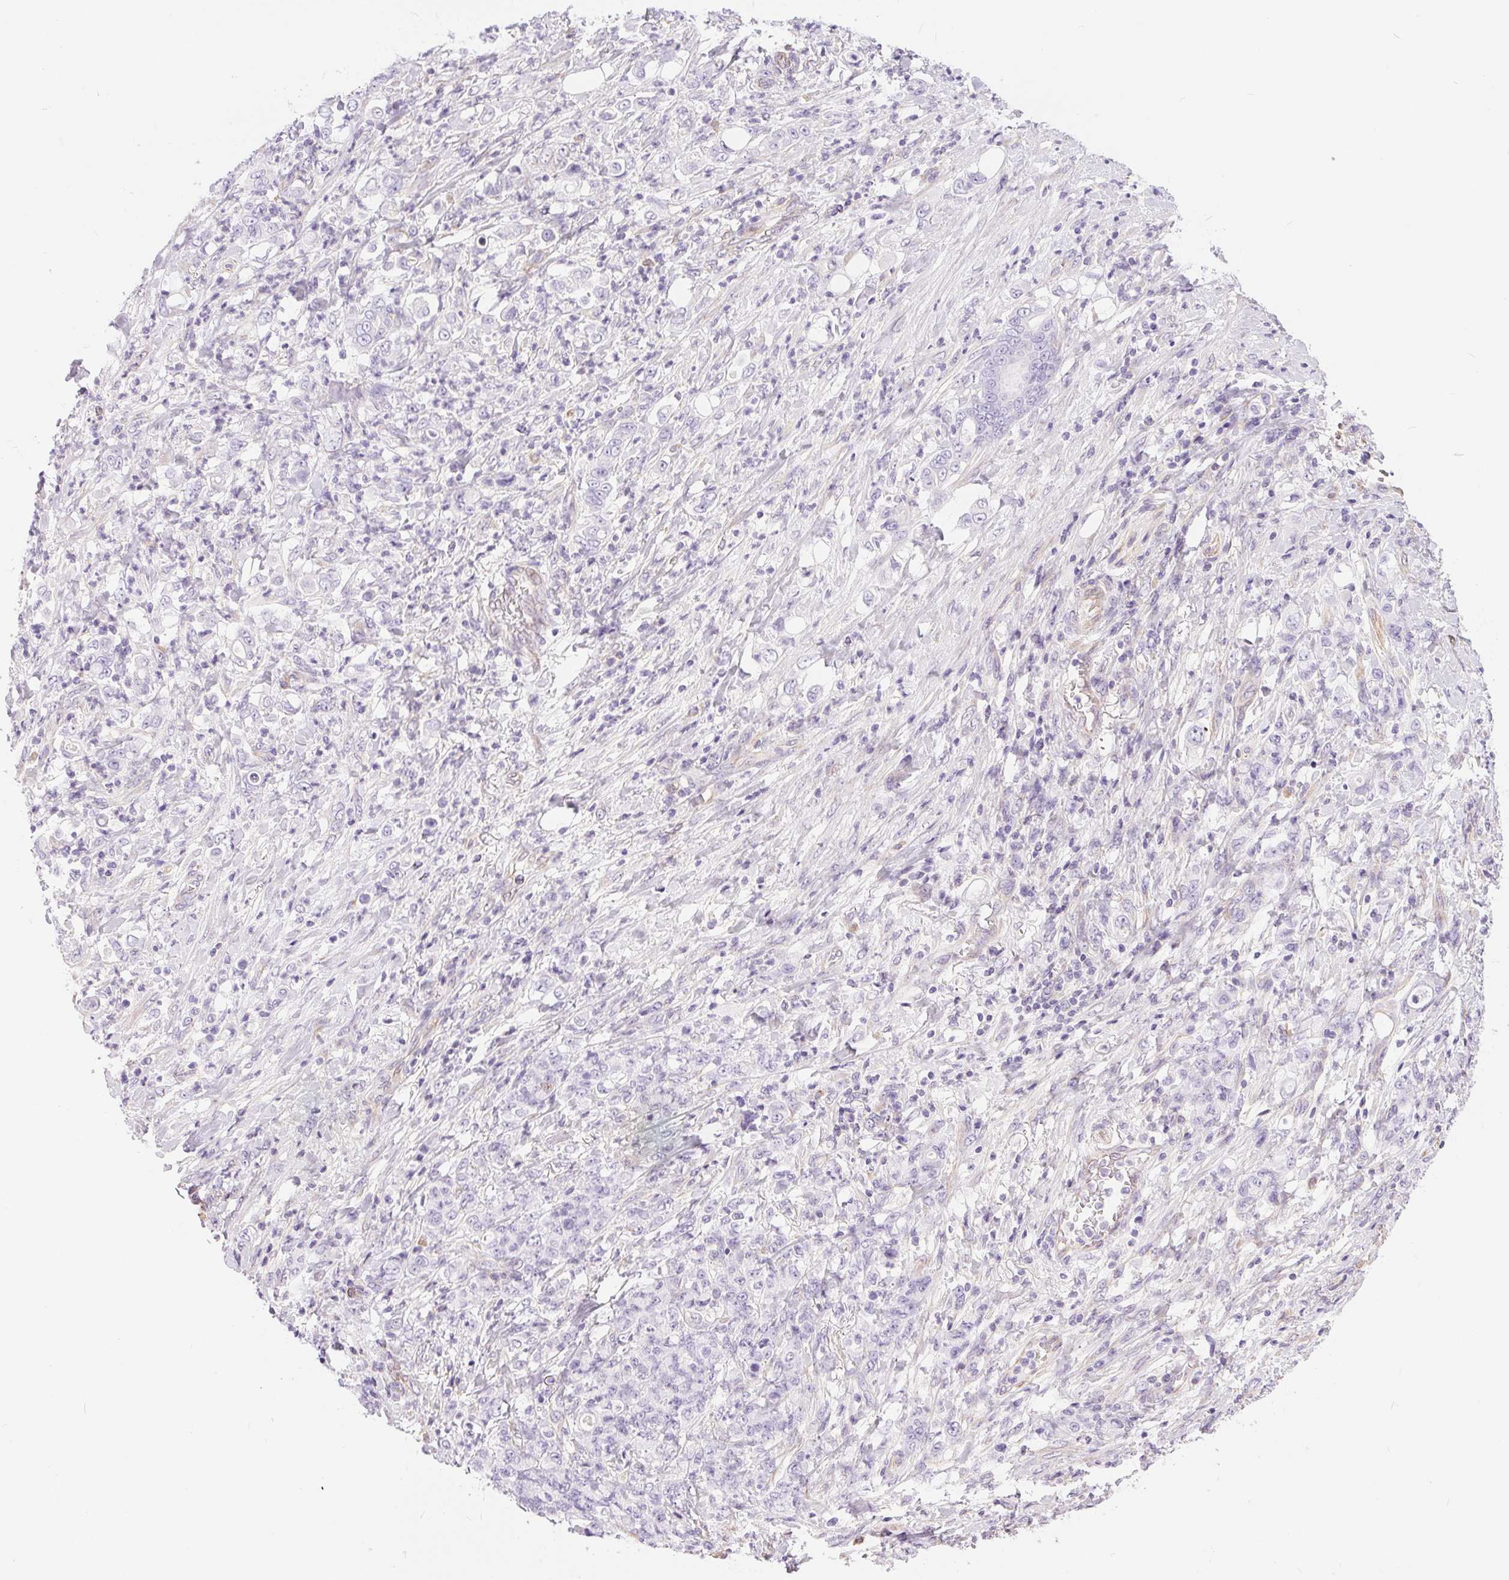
{"staining": {"intensity": "negative", "quantity": "none", "location": "none"}, "tissue": "stomach cancer", "cell_type": "Tumor cells", "image_type": "cancer", "snomed": [{"axis": "morphology", "description": "Adenocarcinoma, NOS"}, {"axis": "topography", "description": "Stomach"}], "caption": "Photomicrograph shows no protein staining in tumor cells of stomach cancer (adenocarcinoma) tissue. (Stains: DAB IHC with hematoxylin counter stain, Microscopy: brightfield microscopy at high magnification).", "gene": "GFAP", "patient": {"sex": "female", "age": 79}}